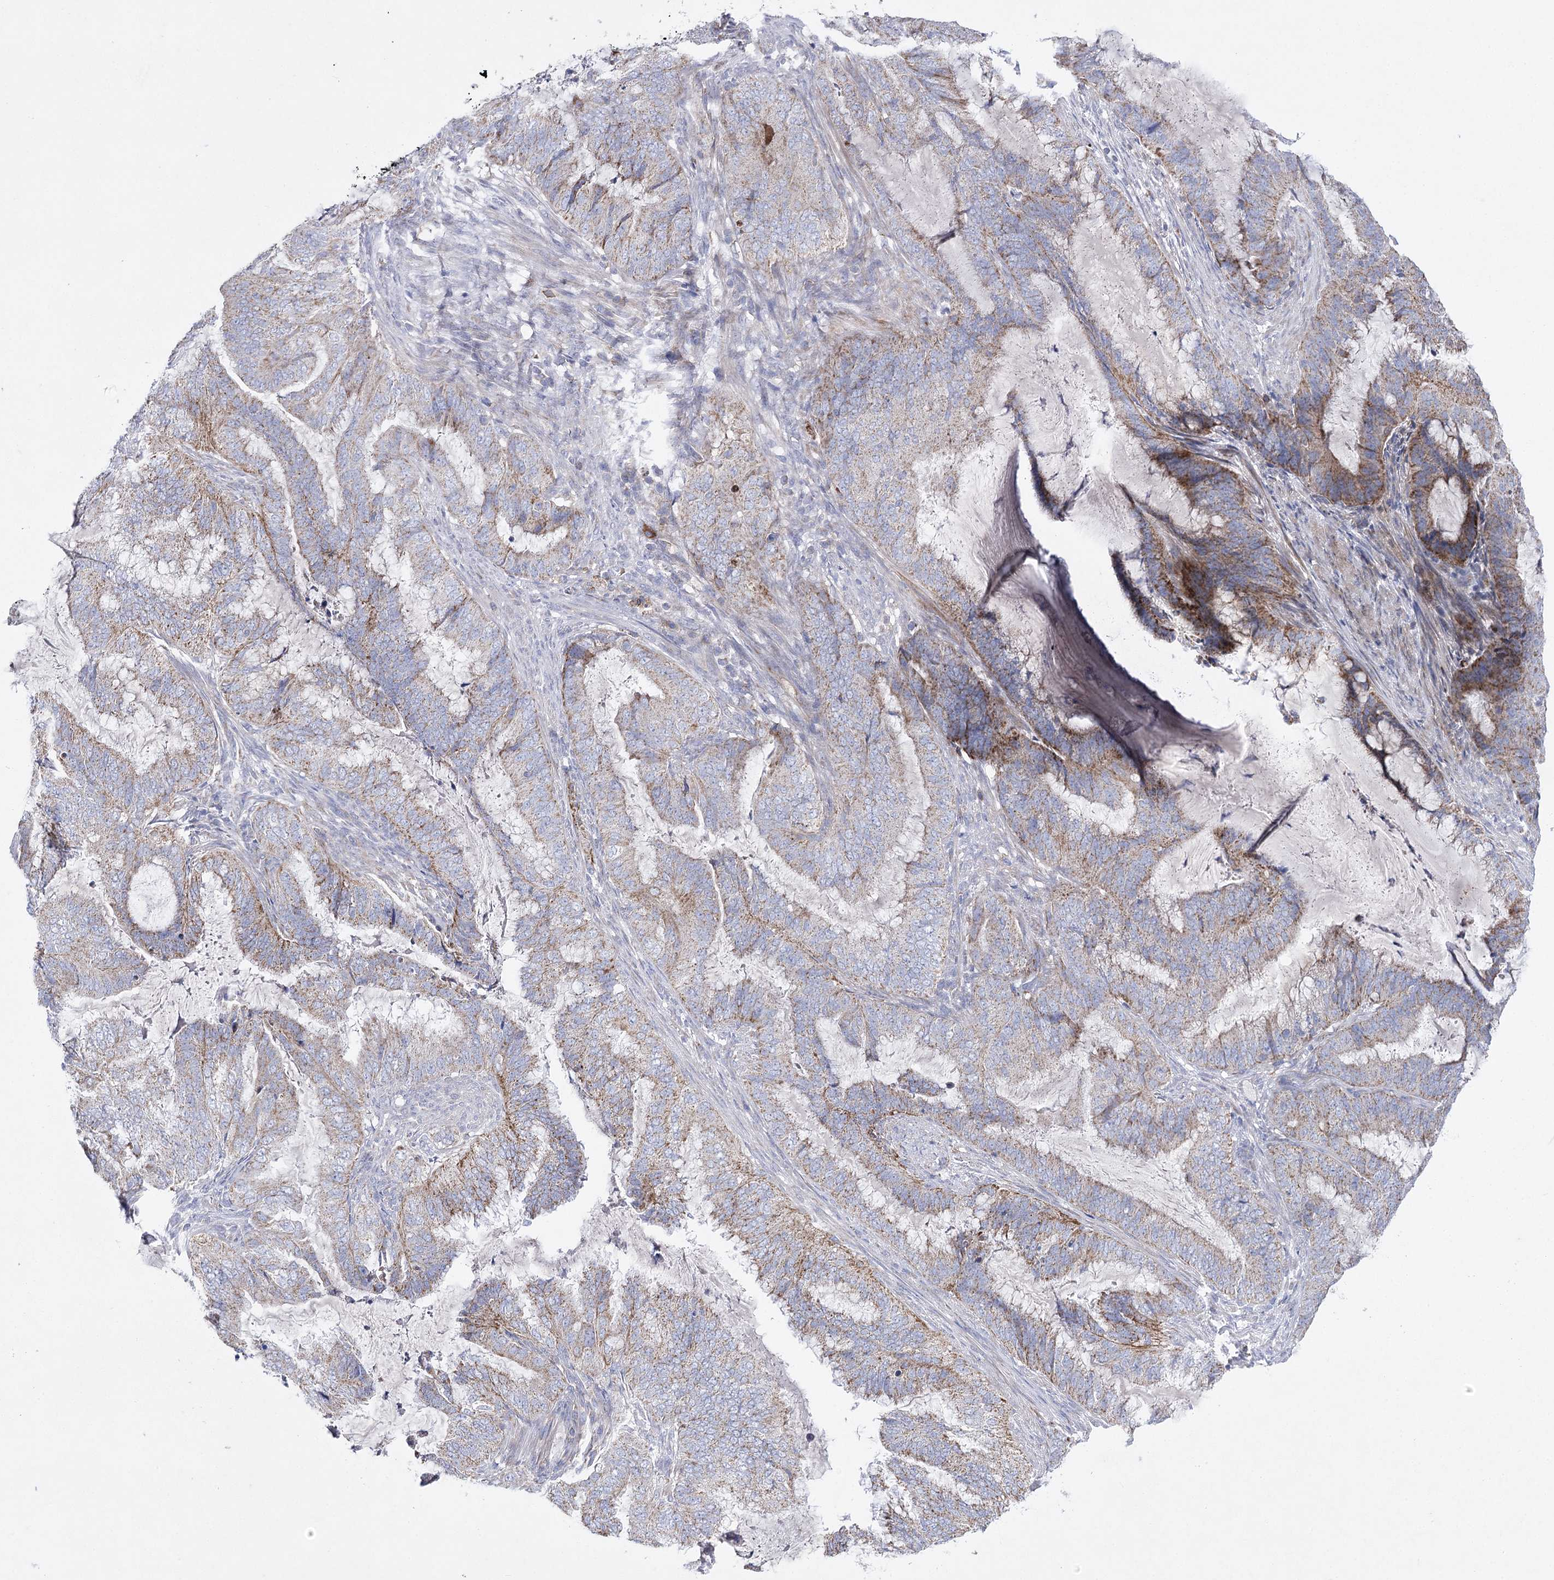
{"staining": {"intensity": "weak", "quantity": "25%-75%", "location": "cytoplasmic/membranous"}, "tissue": "endometrial cancer", "cell_type": "Tumor cells", "image_type": "cancer", "snomed": [{"axis": "morphology", "description": "Adenocarcinoma, NOS"}, {"axis": "topography", "description": "Endometrium"}], "caption": "Endometrial adenocarcinoma stained with a brown dye shows weak cytoplasmic/membranous positive expression in approximately 25%-75% of tumor cells.", "gene": "COX15", "patient": {"sex": "female", "age": 51}}